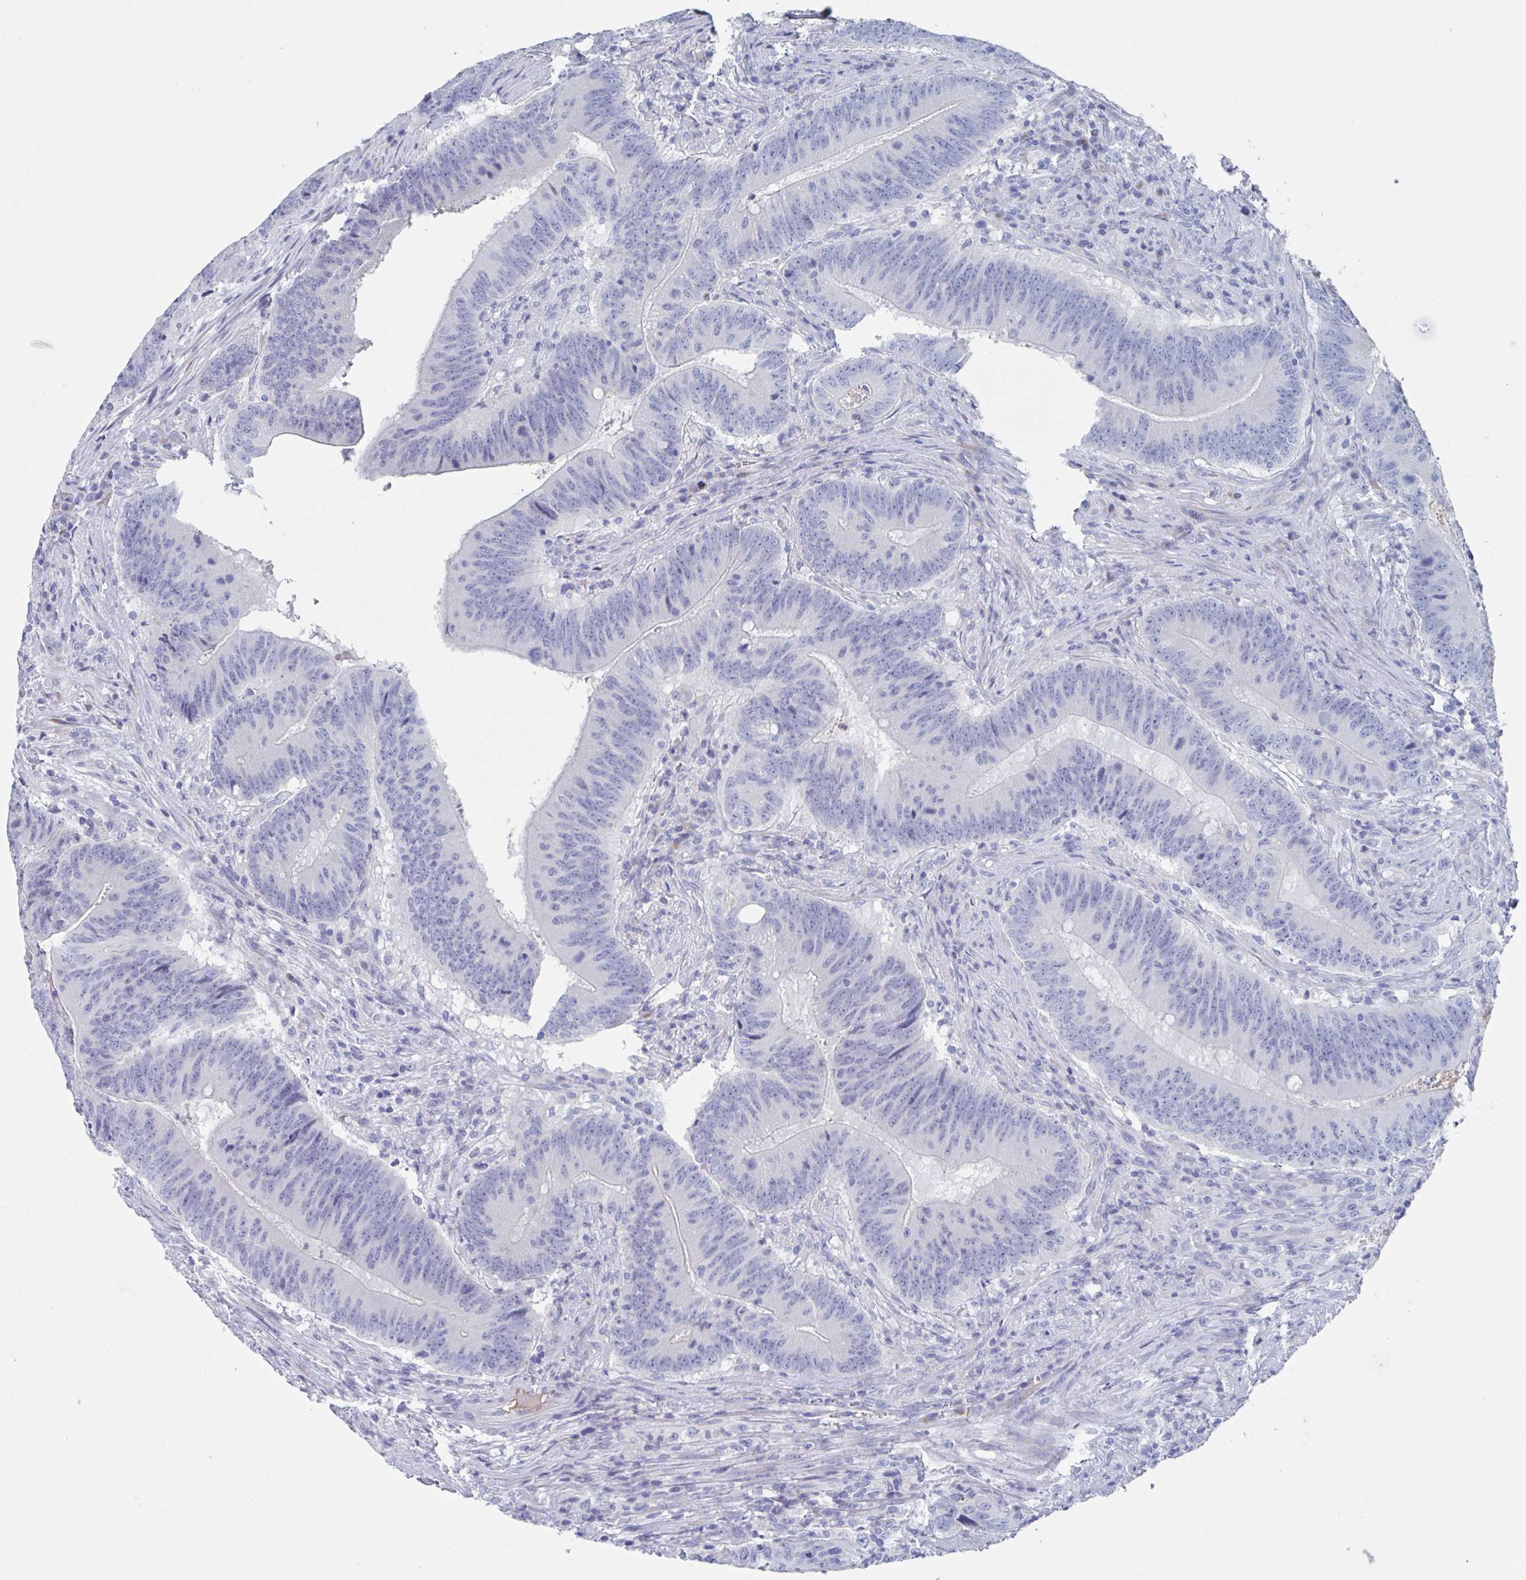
{"staining": {"intensity": "negative", "quantity": "none", "location": "none"}, "tissue": "colorectal cancer", "cell_type": "Tumor cells", "image_type": "cancer", "snomed": [{"axis": "morphology", "description": "Adenocarcinoma, NOS"}, {"axis": "topography", "description": "Colon"}], "caption": "The IHC histopathology image has no significant staining in tumor cells of colorectal cancer tissue. (DAB IHC visualized using brightfield microscopy, high magnification).", "gene": "NT5C3B", "patient": {"sex": "female", "age": 87}}